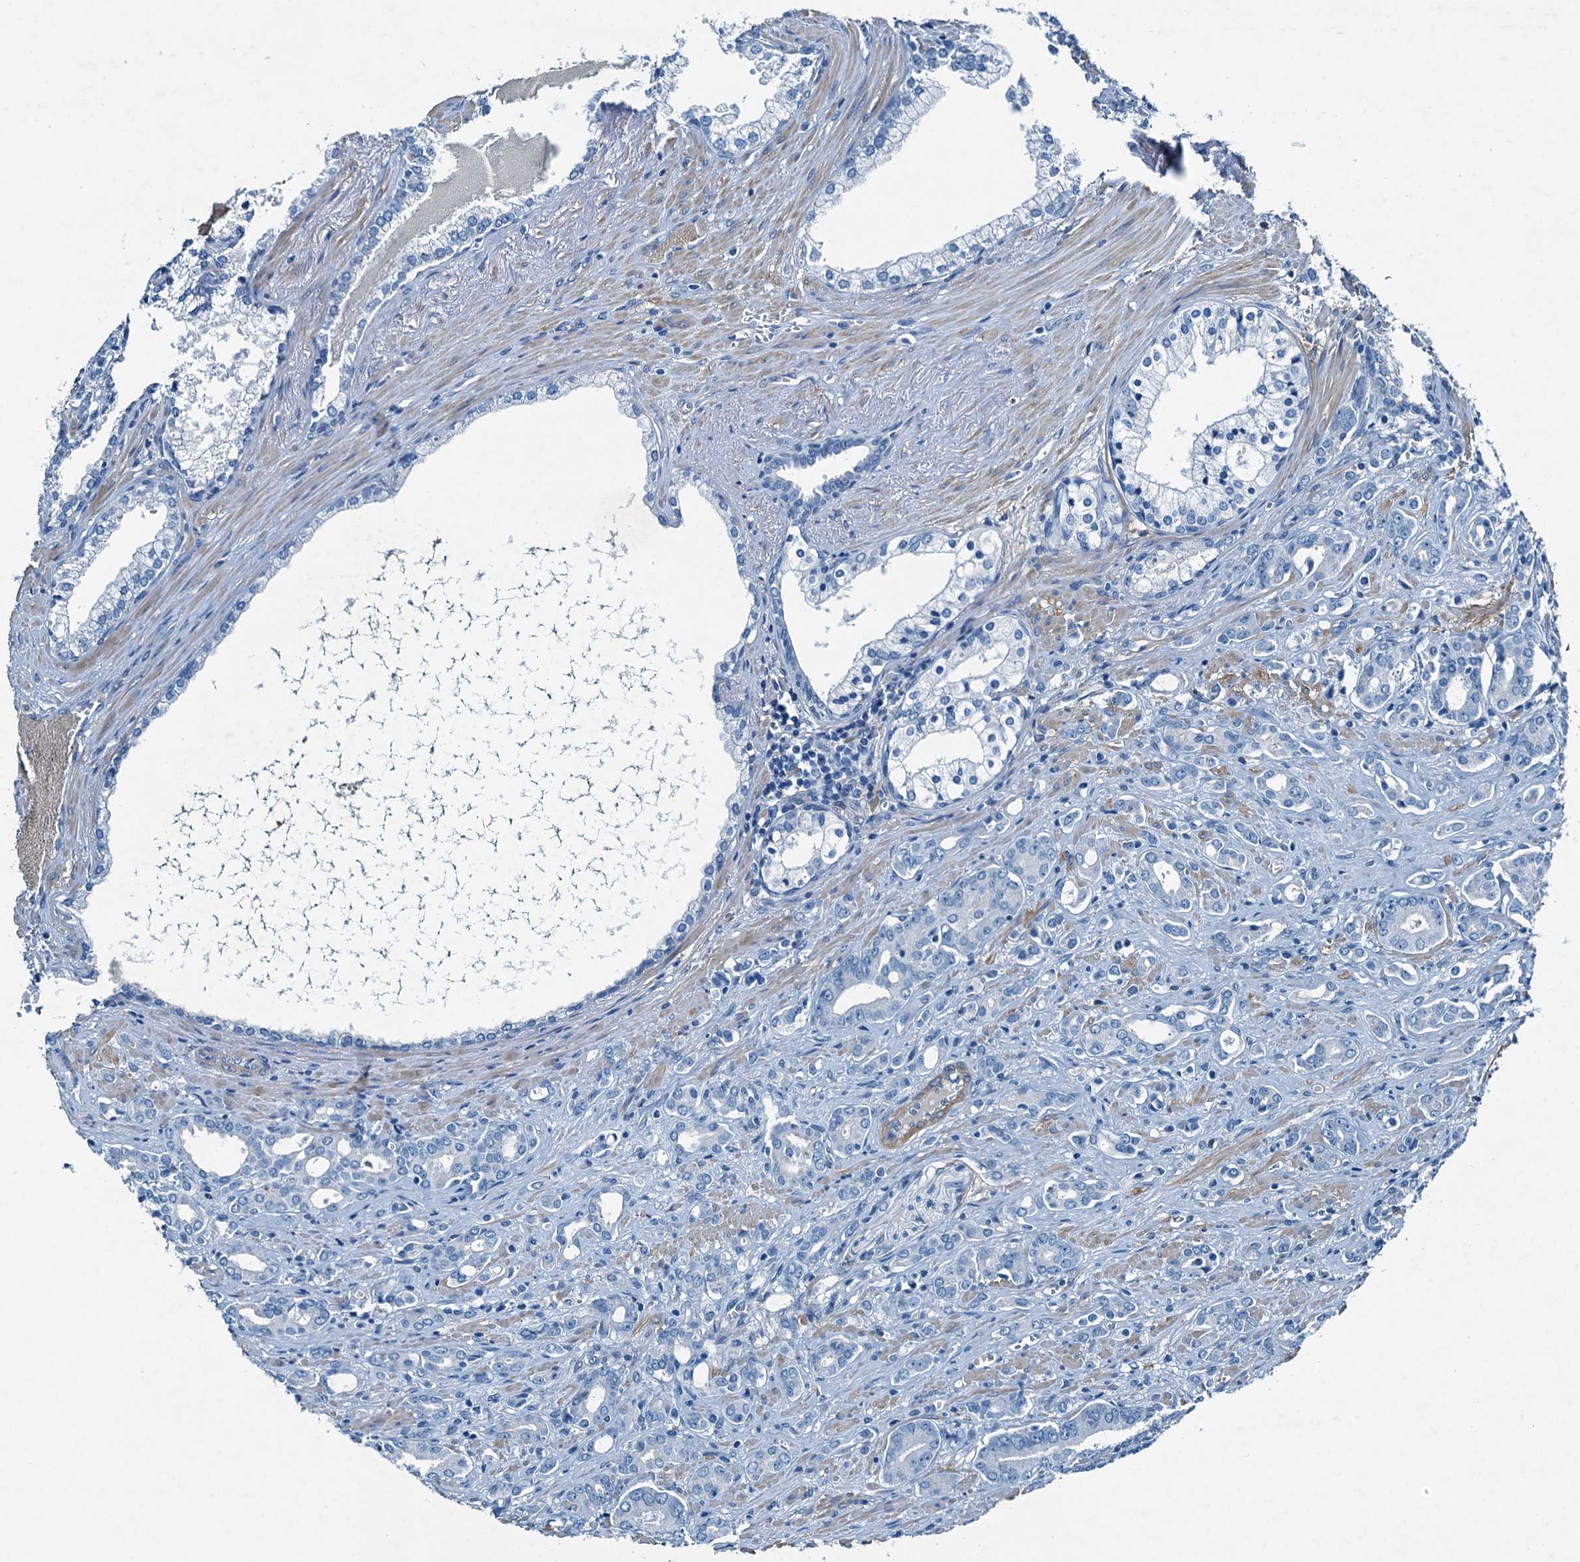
{"staining": {"intensity": "negative", "quantity": "none", "location": "none"}, "tissue": "prostate cancer", "cell_type": "Tumor cells", "image_type": "cancer", "snomed": [{"axis": "morphology", "description": "Adenocarcinoma, High grade"}, {"axis": "topography", "description": "Prostate"}], "caption": "This is an IHC histopathology image of human prostate cancer (adenocarcinoma (high-grade)). There is no staining in tumor cells.", "gene": "RAB3IL1", "patient": {"sex": "male", "age": 72}}